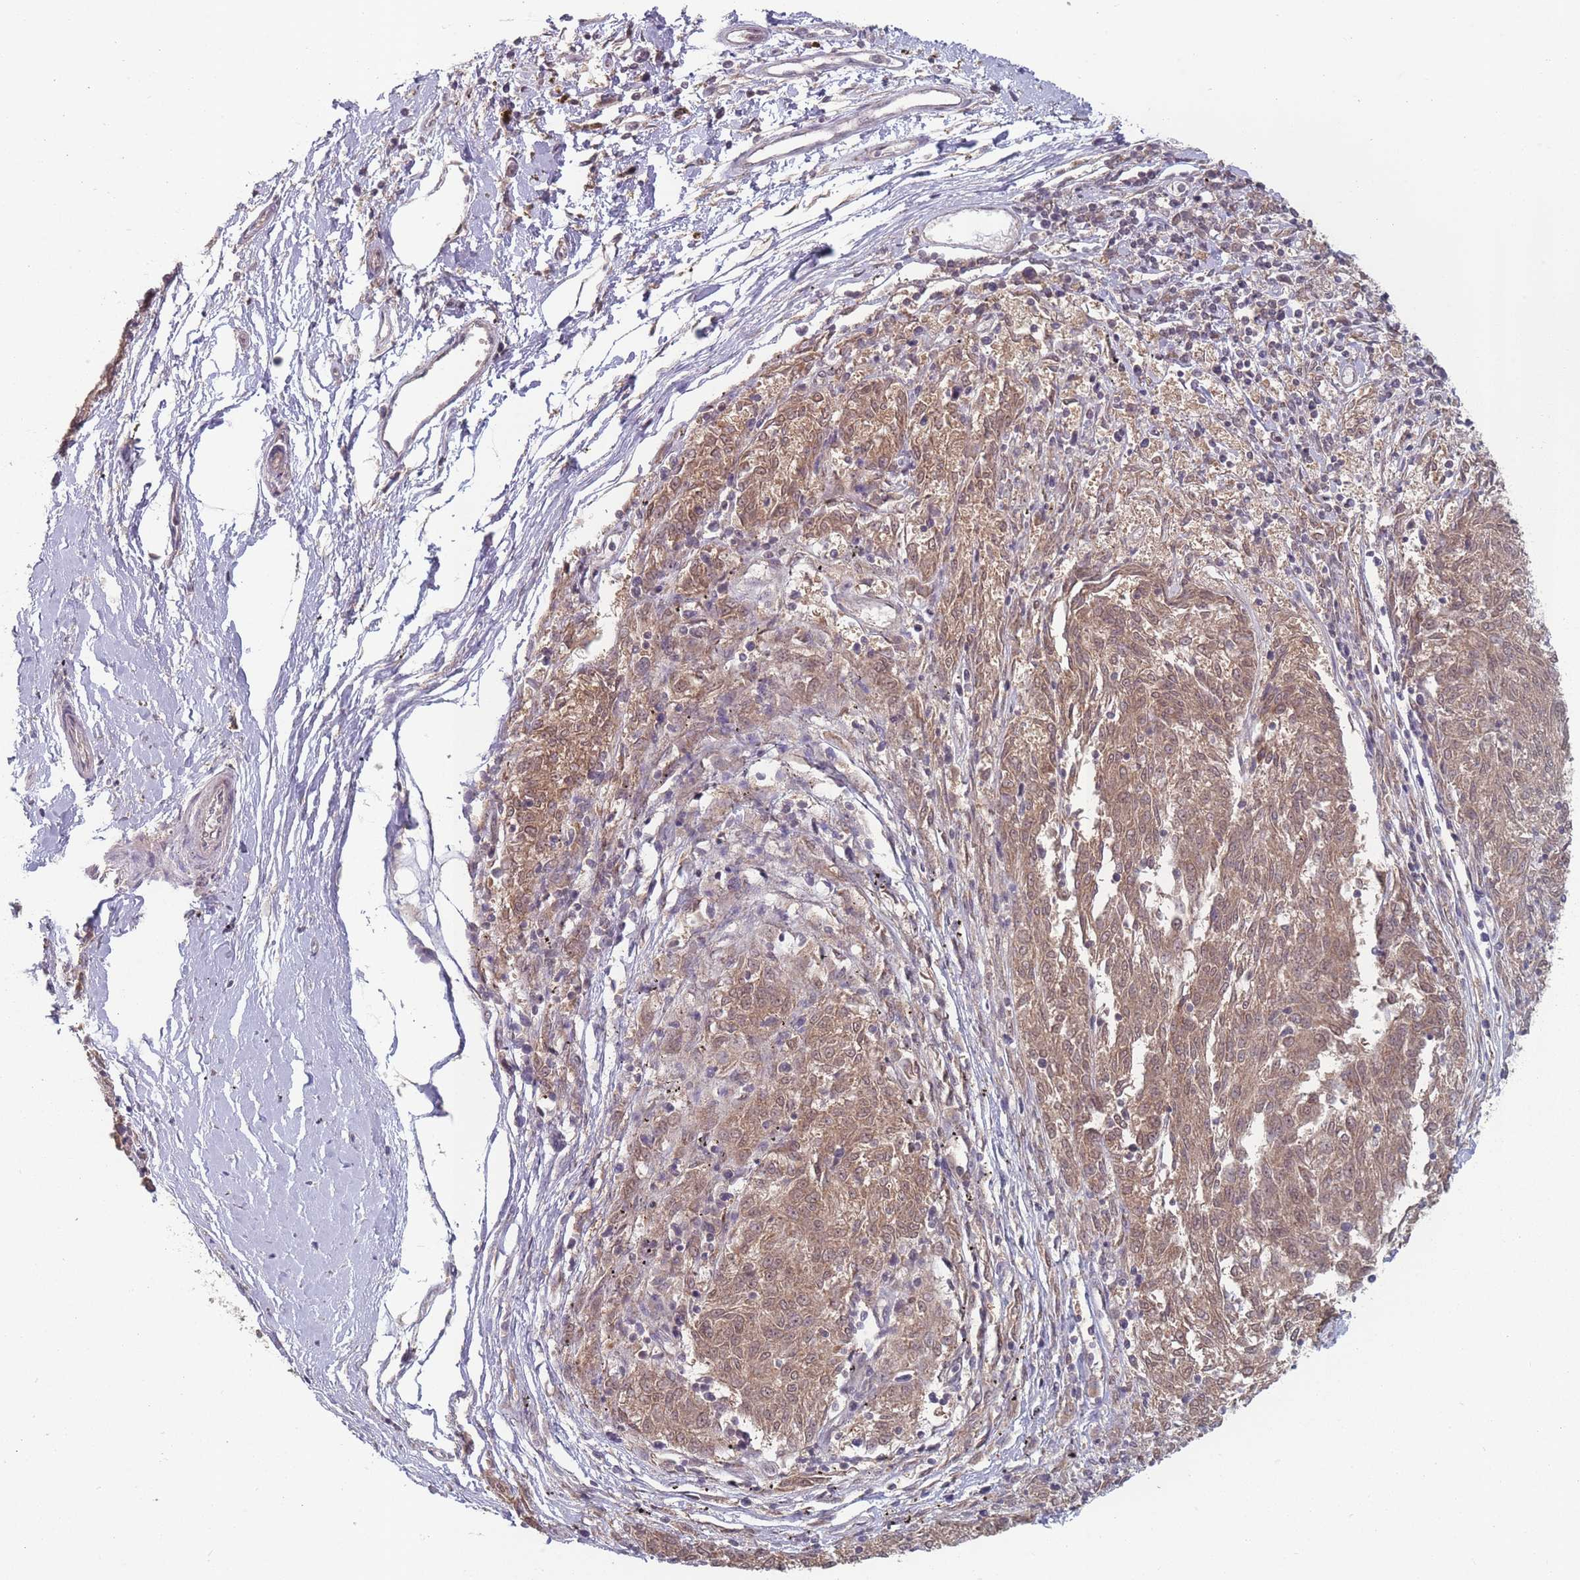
{"staining": {"intensity": "moderate", "quantity": ">75%", "location": "cytoplasmic/membranous"}, "tissue": "melanoma", "cell_type": "Tumor cells", "image_type": "cancer", "snomed": [{"axis": "morphology", "description": "Malignant melanoma, NOS"}, {"axis": "topography", "description": "Skin"}], "caption": "IHC image of neoplastic tissue: melanoma stained using immunohistochemistry (IHC) shows medium levels of moderate protein expression localized specifically in the cytoplasmic/membranous of tumor cells, appearing as a cytoplasmic/membranous brown color.", "gene": "CNTRL", "patient": {"sex": "female", "age": 72}}